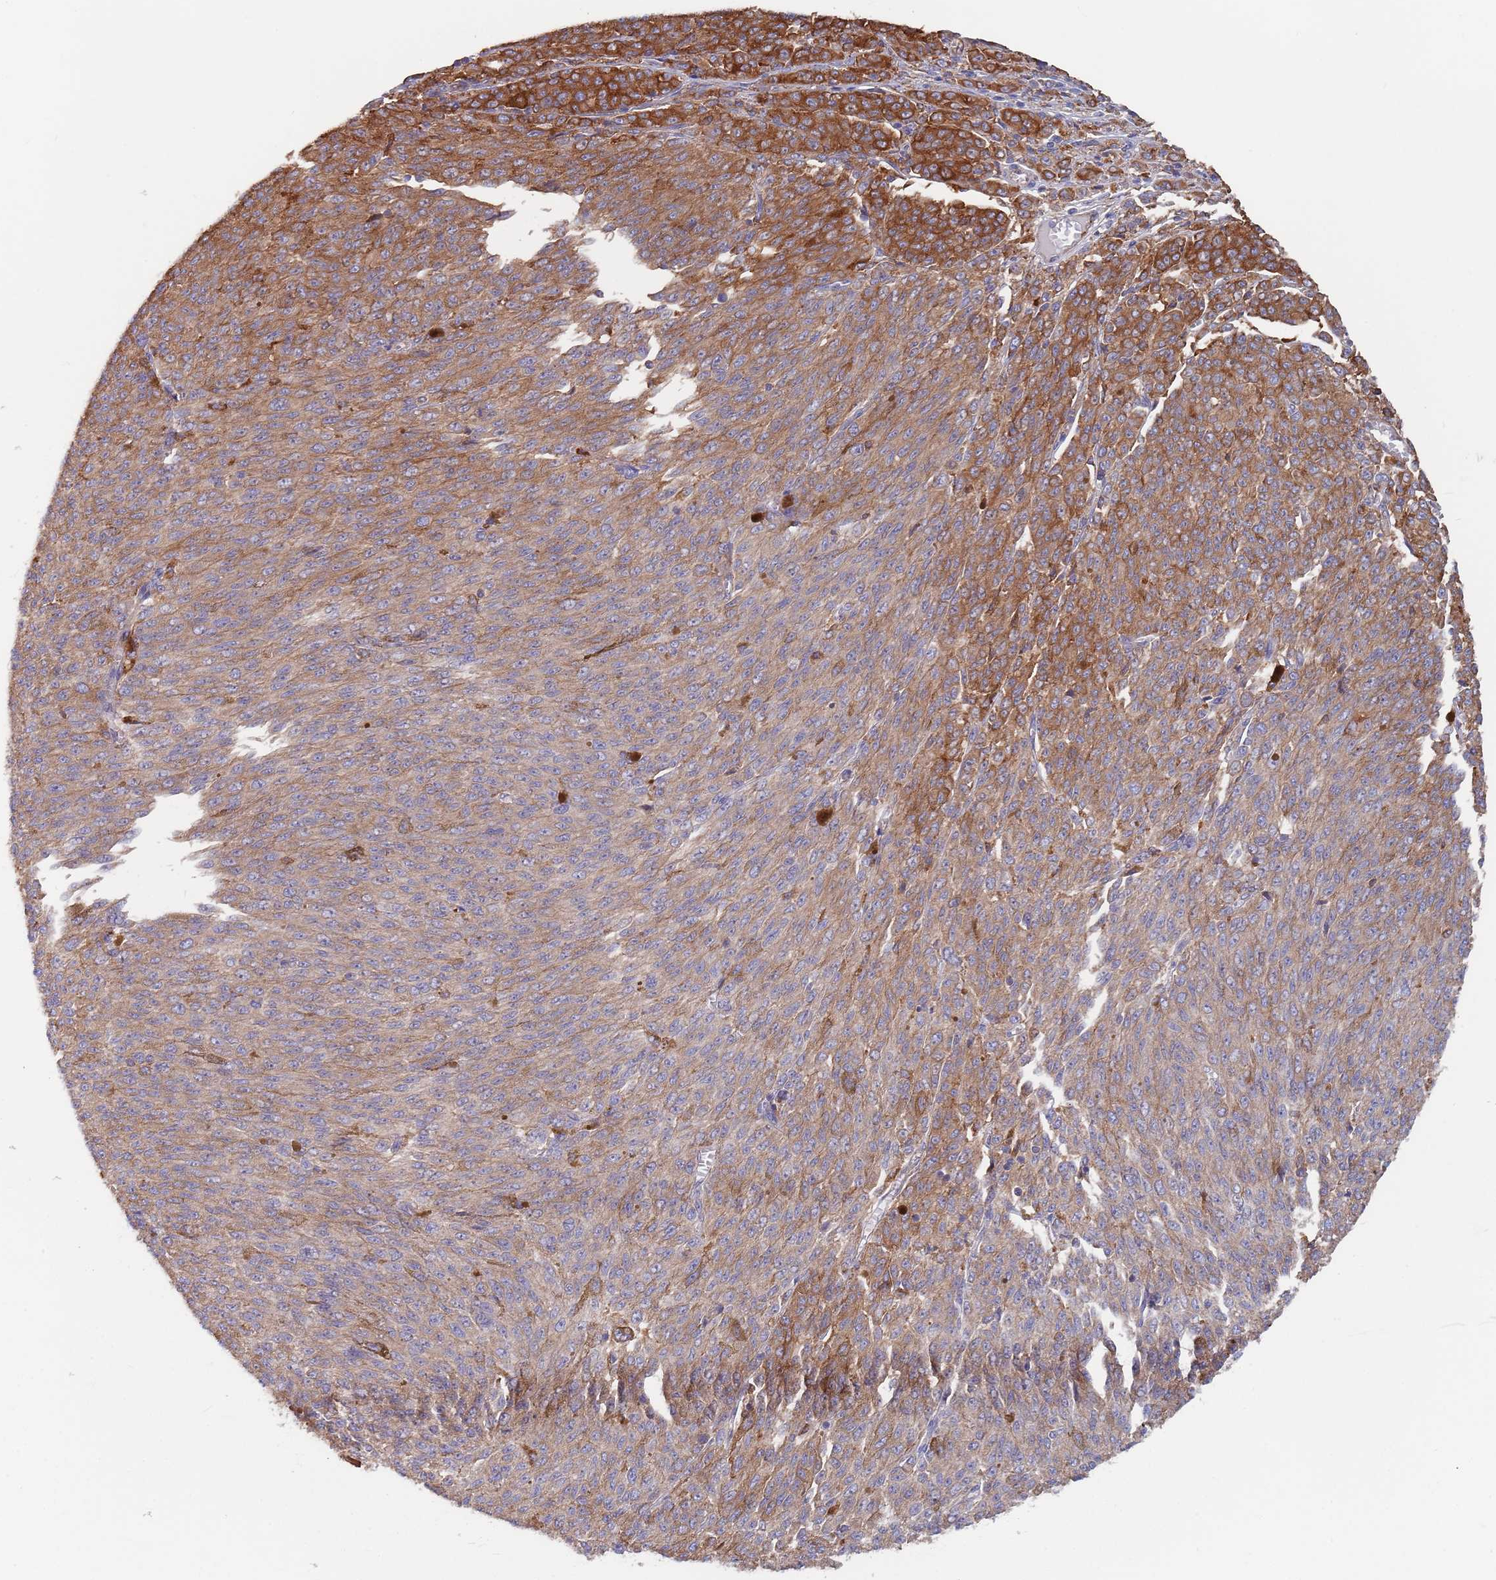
{"staining": {"intensity": "moderate", "quantity": "25%-75%", "location": "cytoplasmic/membranous"}, "tissue": "melanoma", "cell_type": "Tumor cells", "image_type": "cancer", "snomed": [{"axis": "morphology", "description": "Malignant melanoma, NOS"}, {"axis": "topography", "description": "Skin"}], "caption": "A brown stain shows moderate cytoplasmic/membranous positivity of a protein in malignant melanoma tumor cells.", "gene": "DCUN1D3", "patient": {"sex": "female", "age": 52}}